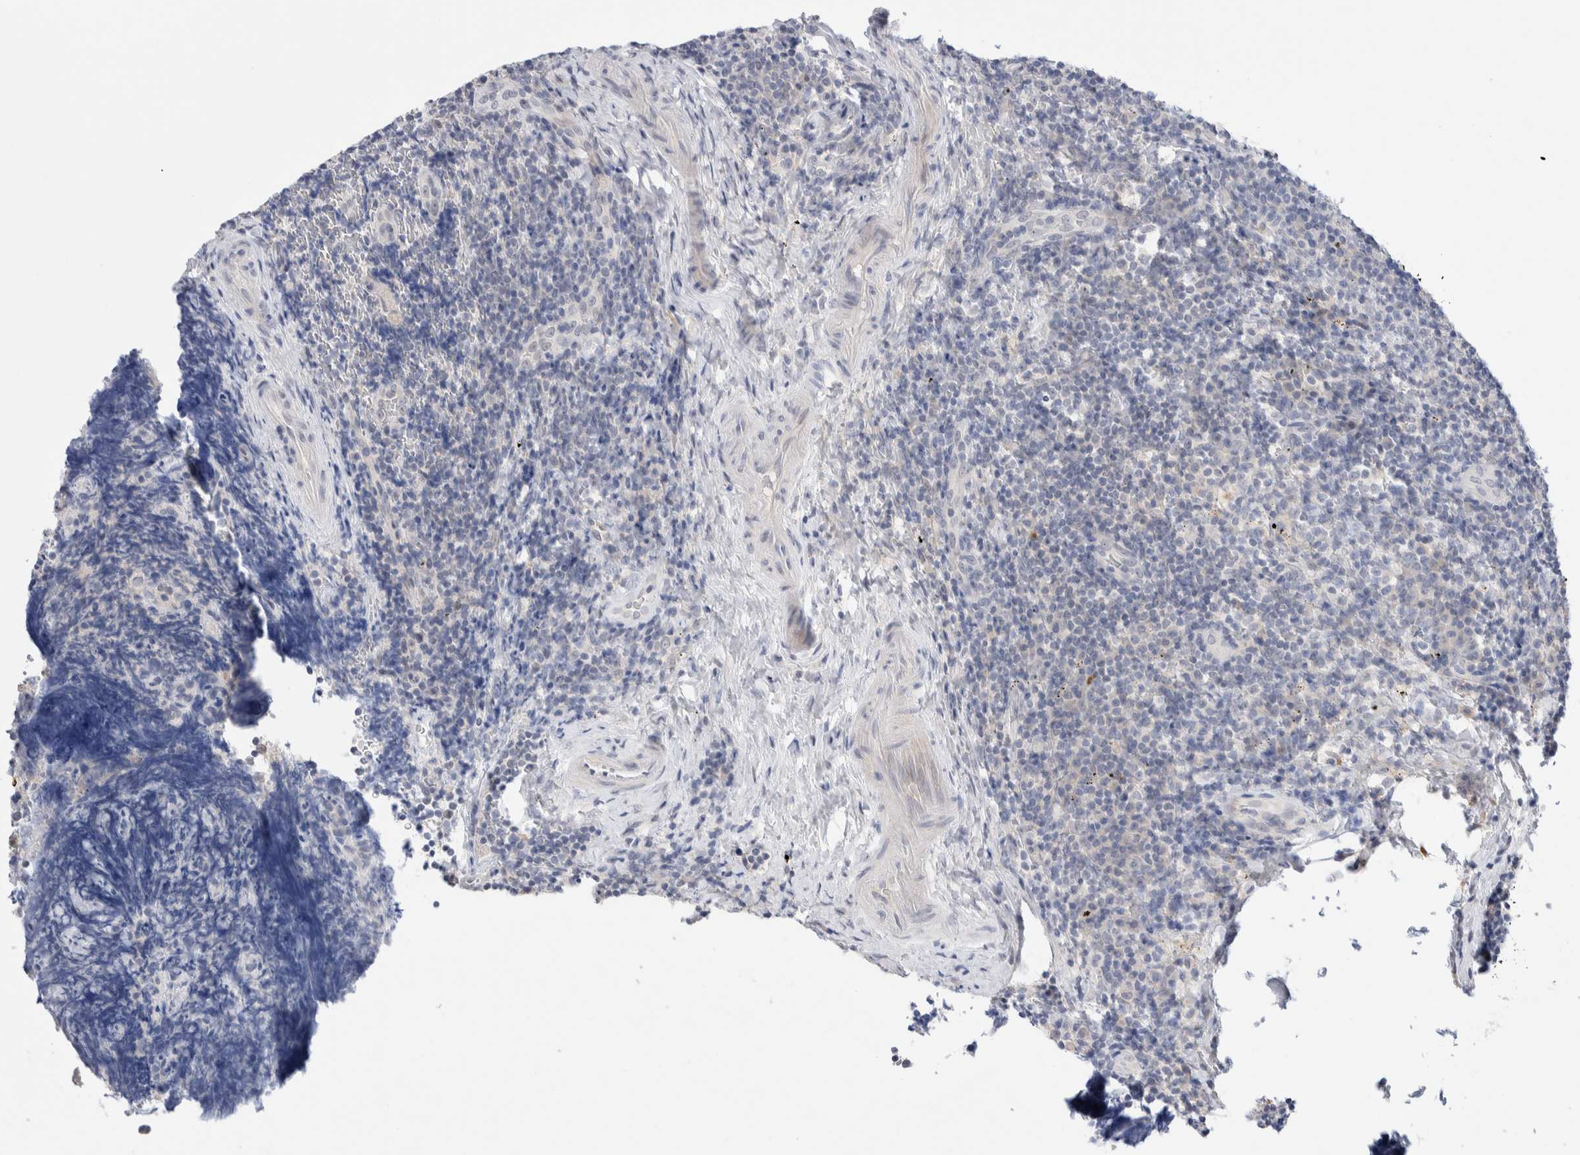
{"staining": {"intensity": "negative", "quantity": "none", "location": "none"}, "tissue": "lymphoma", "cell_type": "Tumor cells", "image_type": "cancer", "snomed": [{"axis": "morphology", "description": "Malignant lymphoma, non-Hodgkin's type, High grade"}, {"axis": "topography", "description": "Tonsil"}], "caption": "Tumor cells show no significant expression in lymphoma.", "gene": "DNAJB6", "patient": {"sex": "female", "age": 36}}